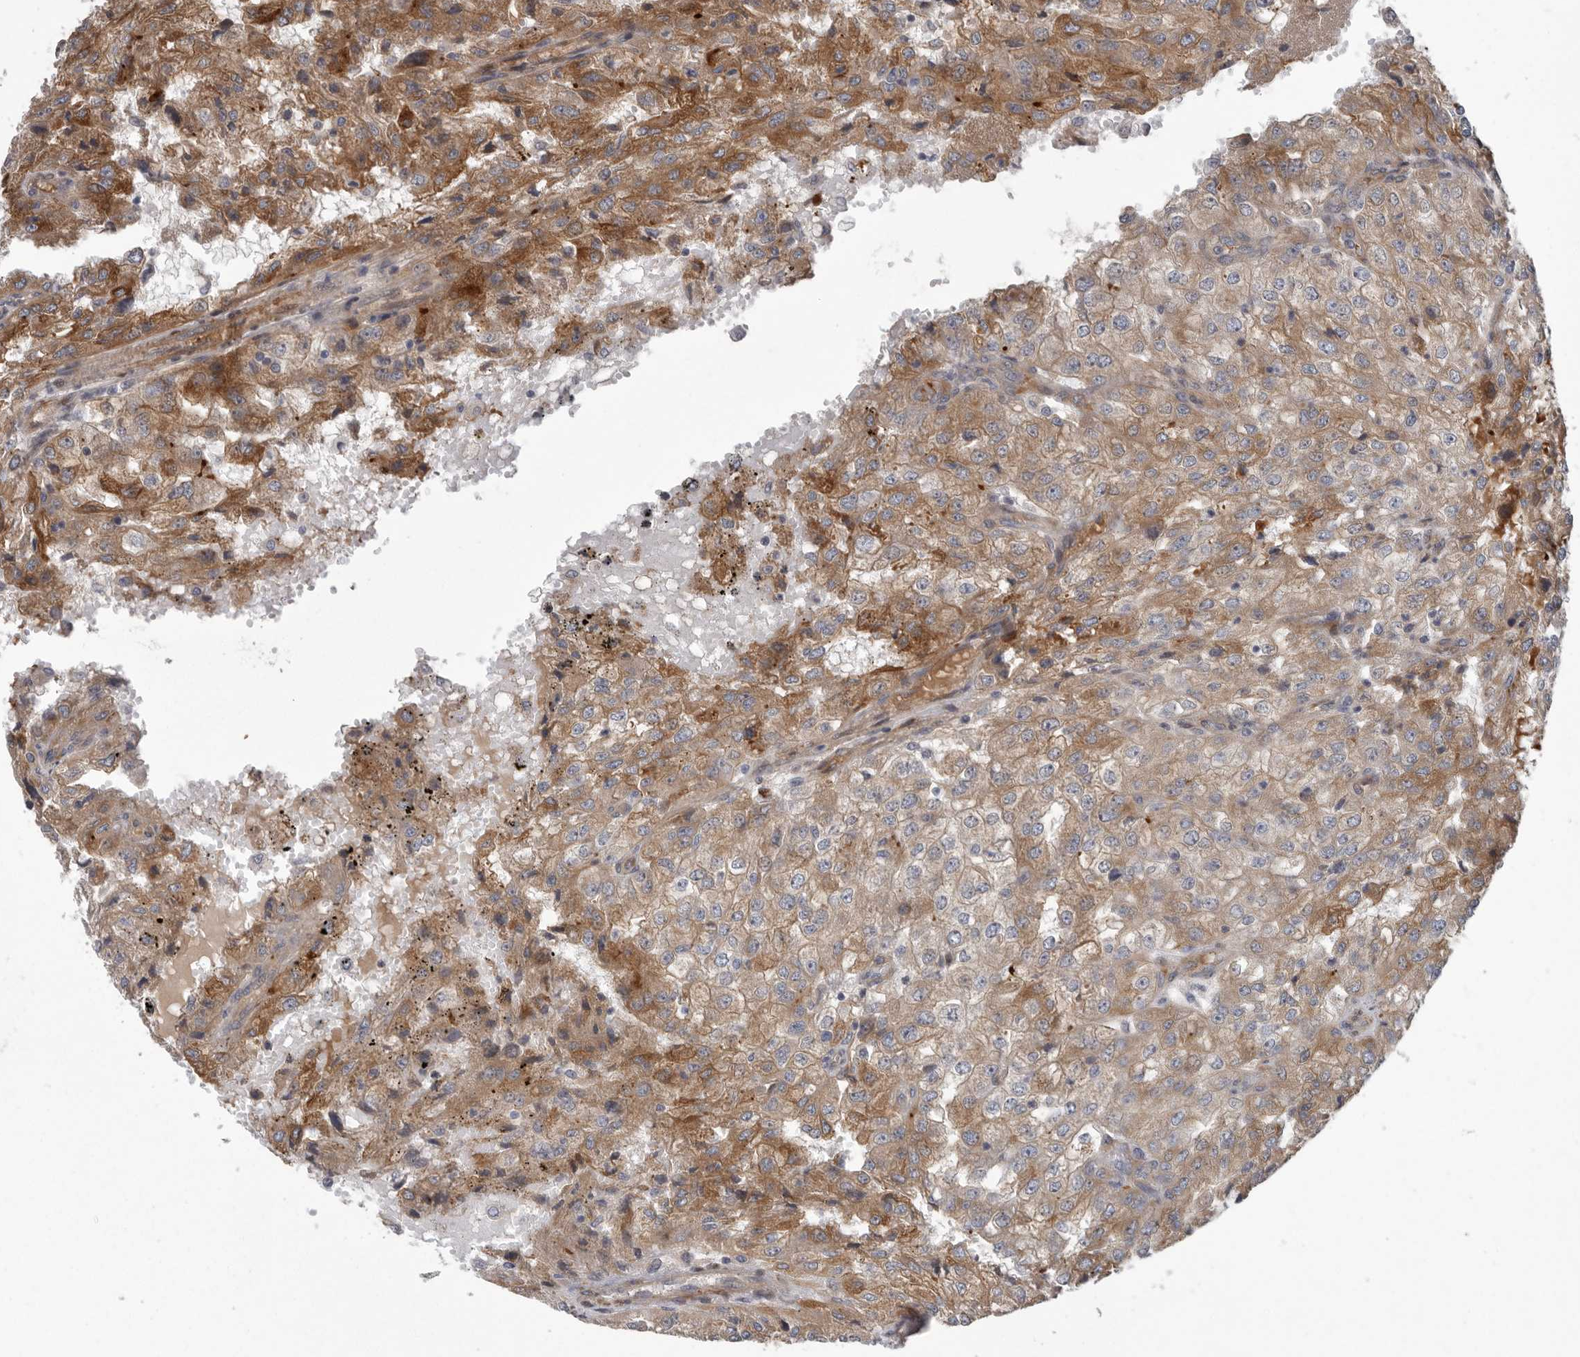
{"staining": {"intensity": "moderate", "quantity": ">75%", "location": "cytoplasmic/membranous"}, "tissue": "renal cancer", "cell_type": "Tumor cells", "image_type": "cancer", "snomed": [{"axis": "morphology", "description": "Adenocarcinoma, NOS"}, {"axis": "topography", "description": "Kidney"}], "caption": "The immunohistochemical stain highlights moderate cytoplasmic/membranous expression in tumor cells of adenocarcinoma (renal) tissue.", "gene": "ATXN3L", "patient": {"sex": "female", "age": 54}}